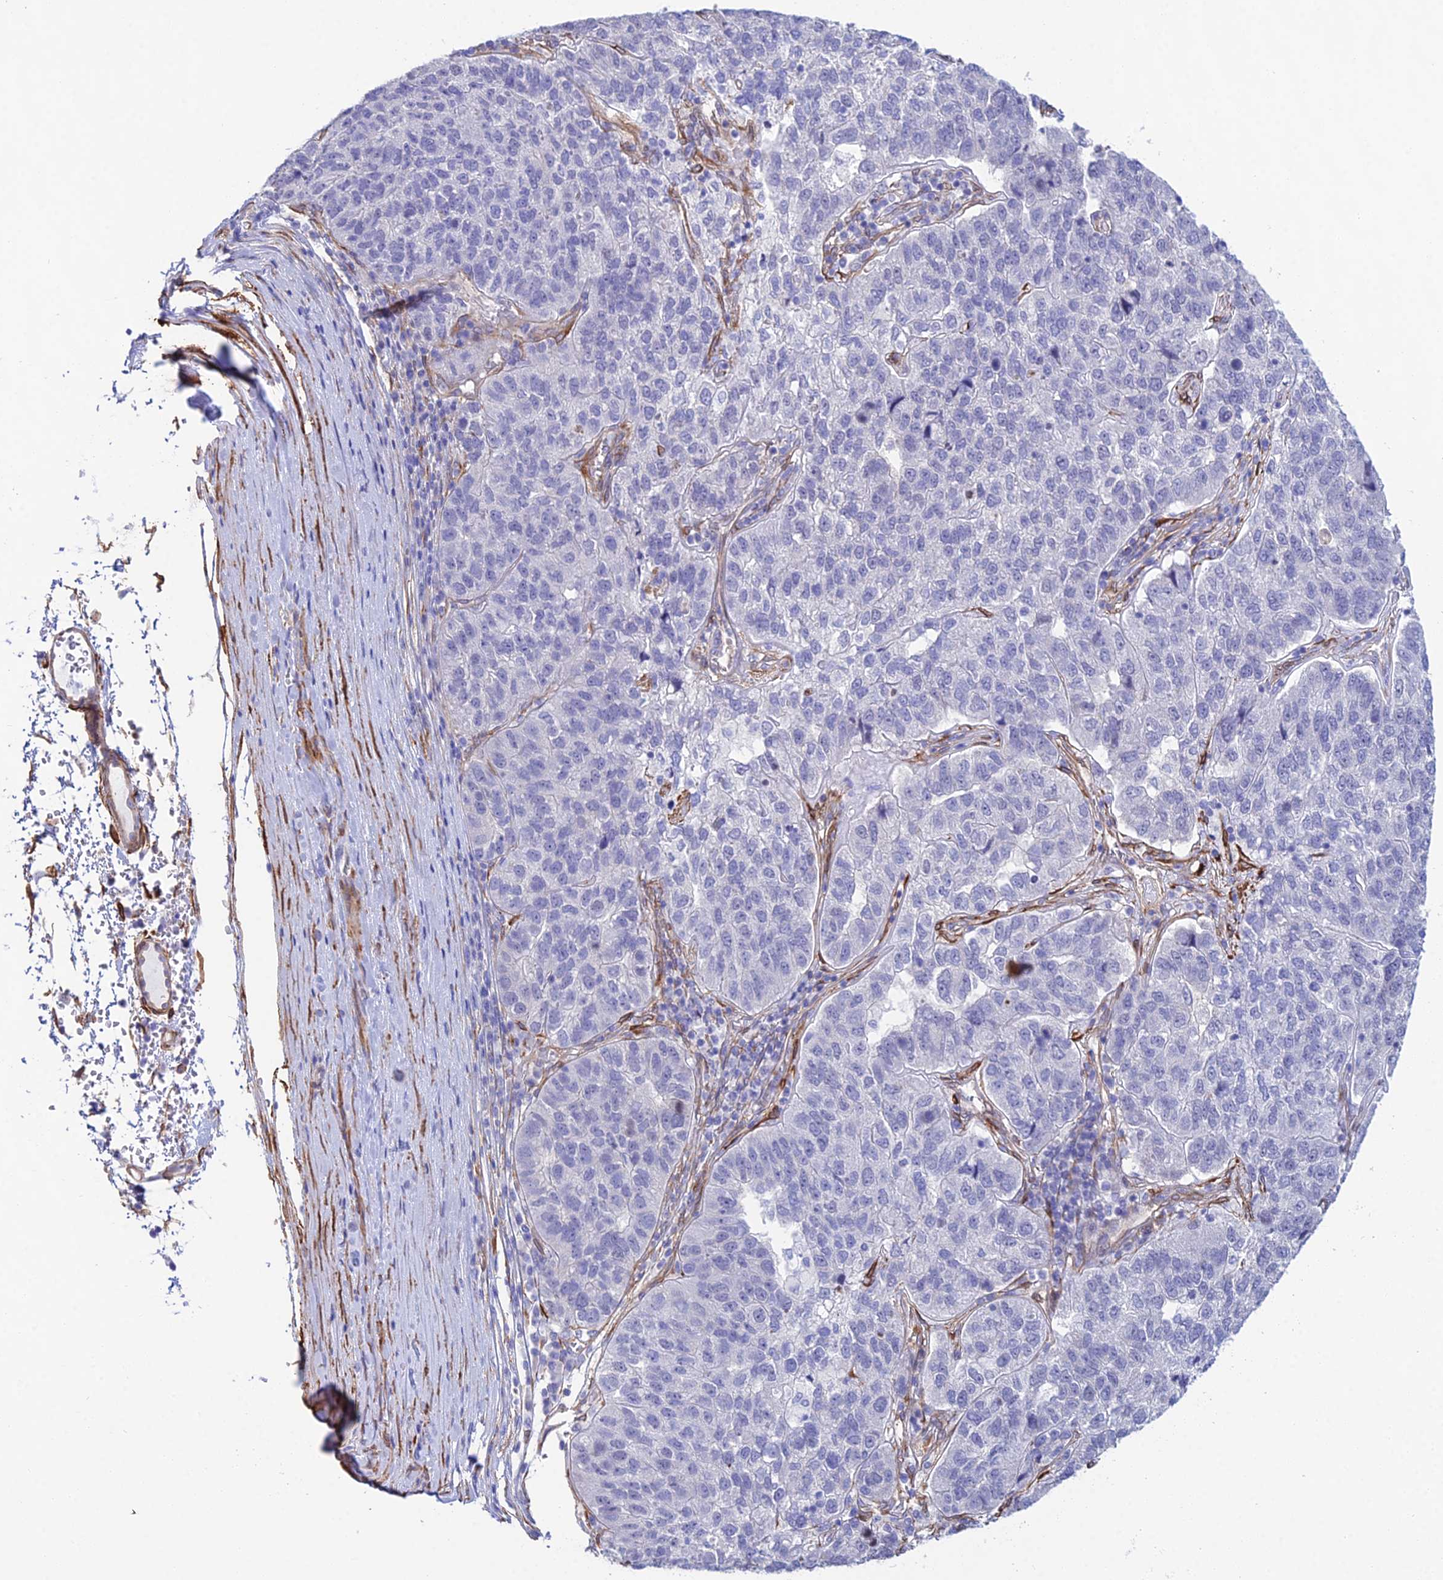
{"staining": {"intensity": "negative", "quantity": "none", "location": "none"}, "tissue": "pancreatic cancer", "cell_type": "Tumor cells", "image_type": "cancer", "snomed": [{"axis": "morphology", "description": "Adenocarcinoma, NOS"}, {"axis": "topography", "description": "Pancreas"}], "caption": "Pancreatic cancer (adenocarcinoma) was stained to show a protein in brown. There is no significant positivity in tumor cells.", "gene": "MXRA7", "patient": {"sex": "female", "age": 61}}